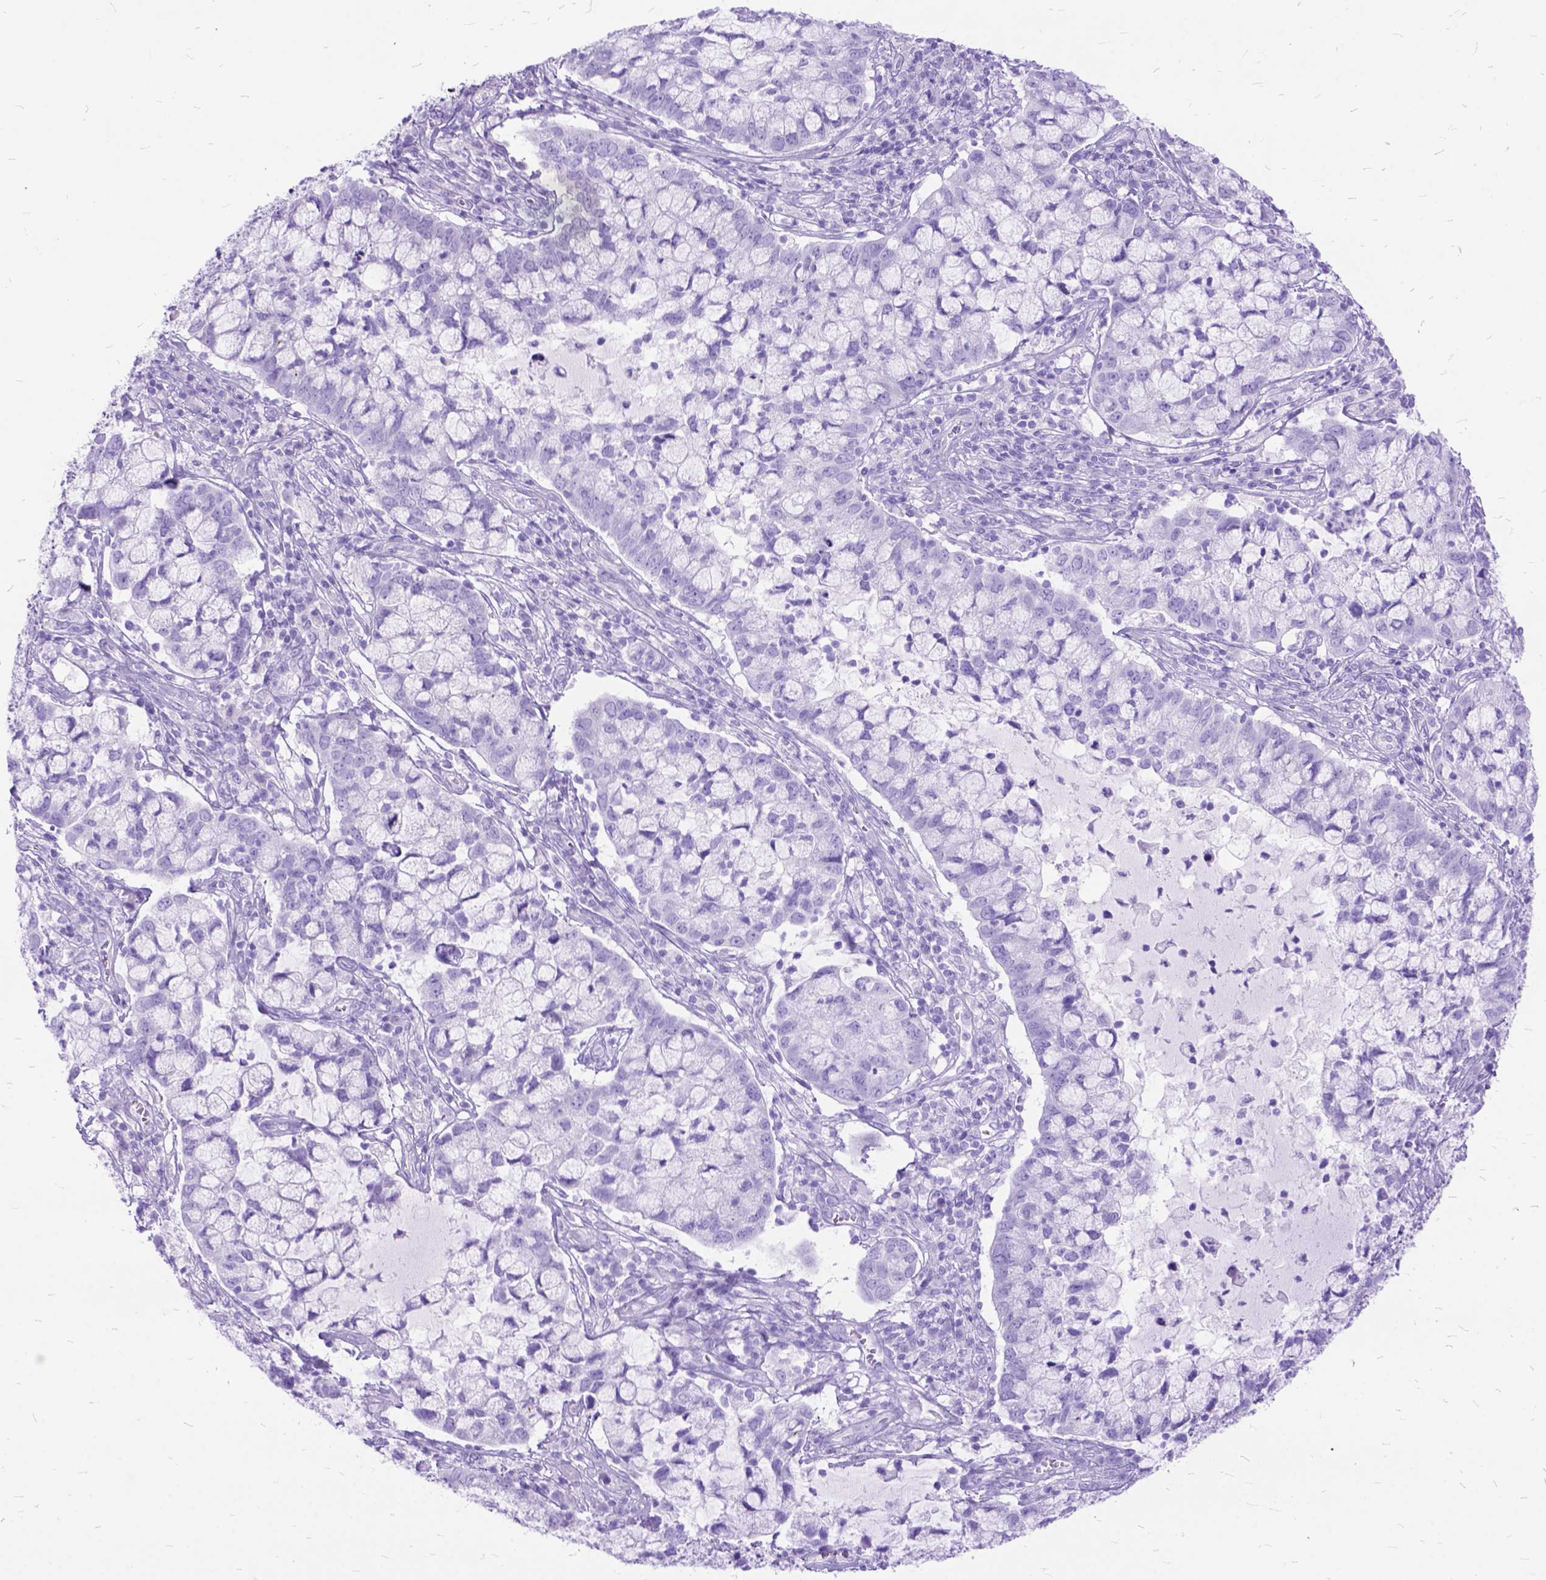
{"staining": {"intensity": "negative", "quantity": "none", "location": "none"}, "tissue": "cervical cancer", "cell_type": "Tumor cells", "image_type": "cancer", "snomed": [{"axis": "morphology", "description": "Adenocarcinoma, NOS"}, {"axis": "topography", "description": "Cervix"}], "caption": "Immunohistochemical staining of human cervical adenocarcinoma reveals no significant staining in tumor cells.", "gene": "DNAH2", "patient": {"sex": "female", "age": 40}}